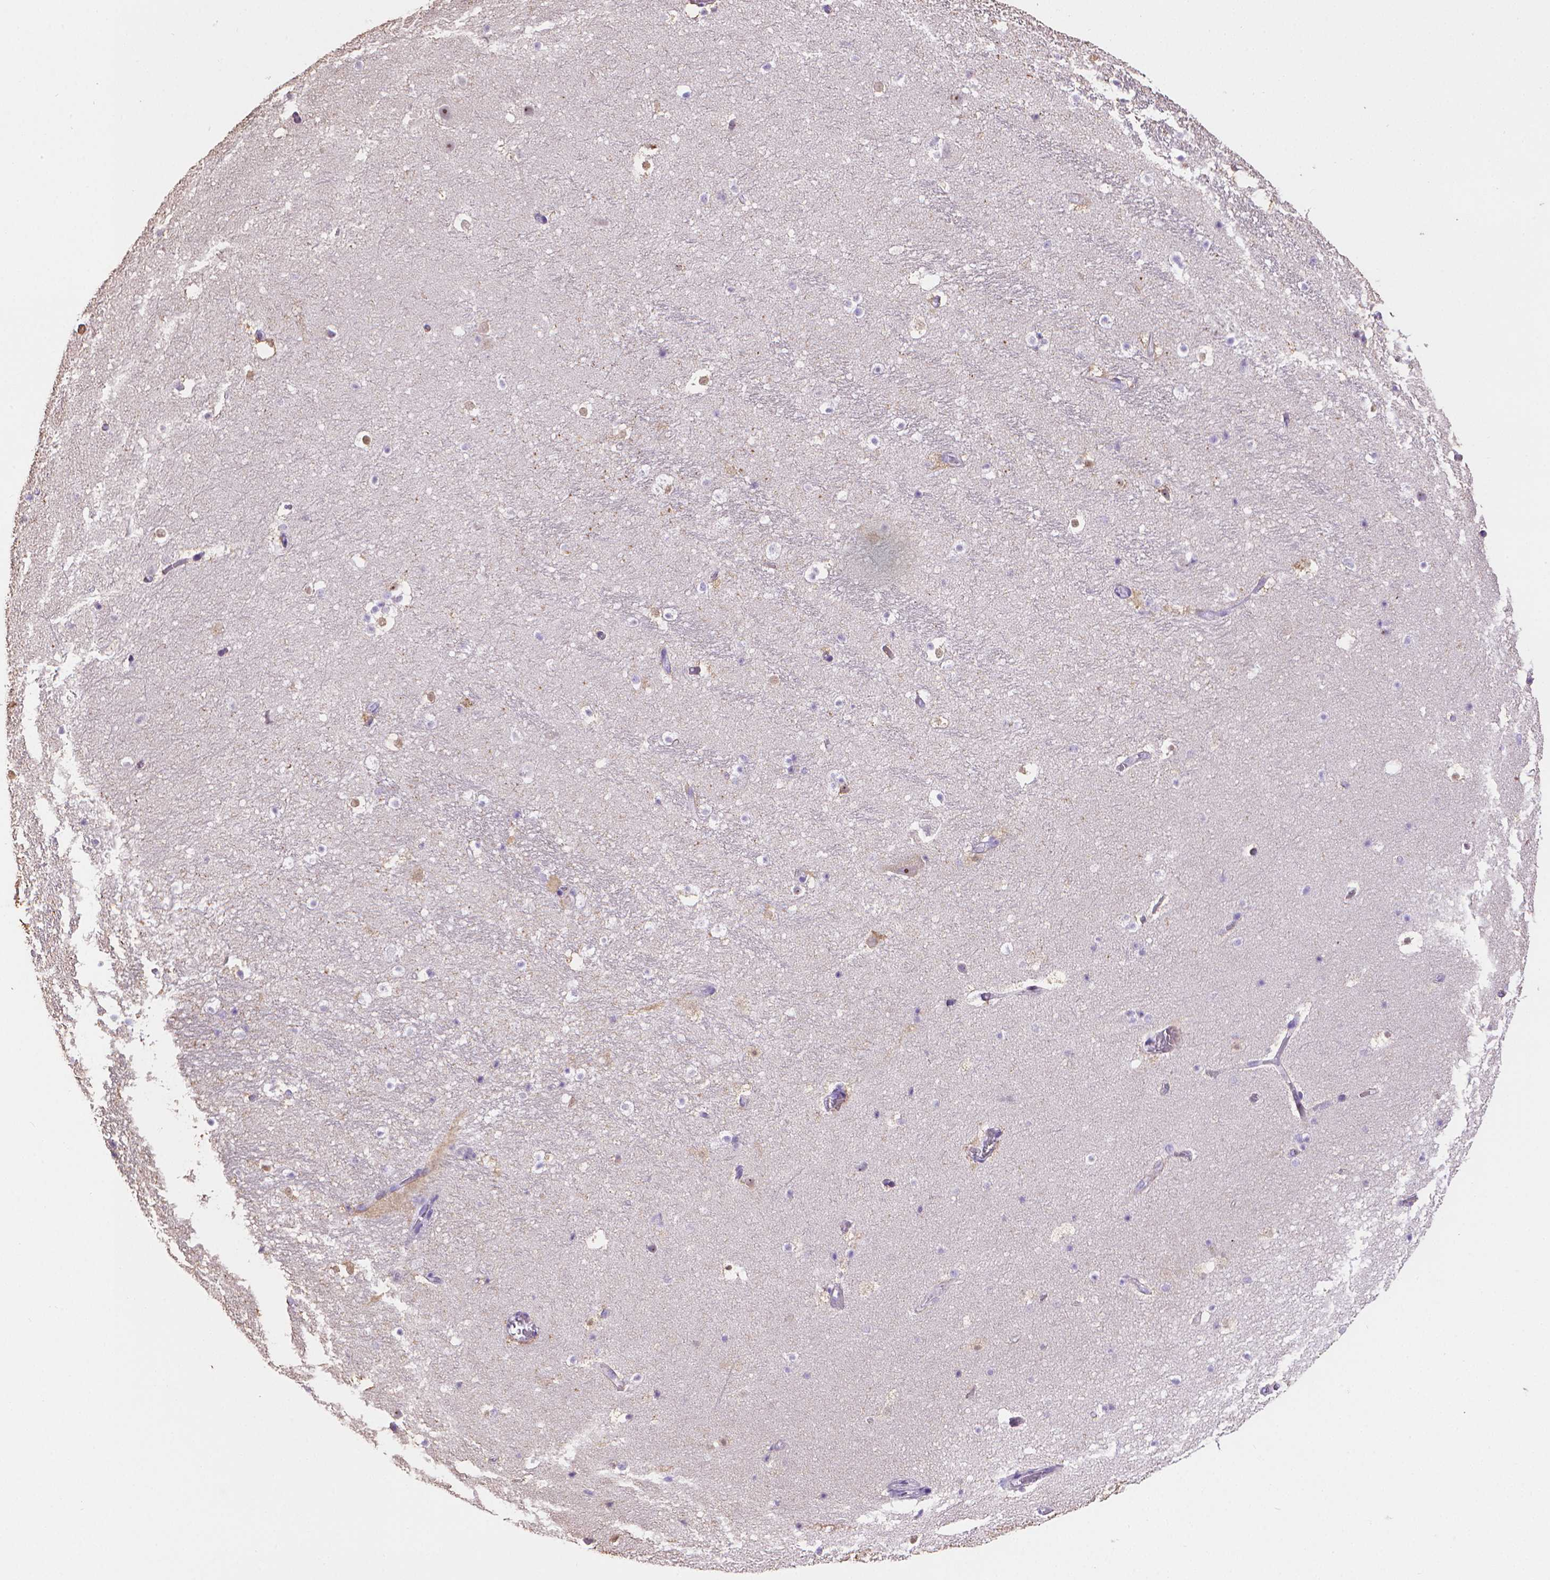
{"staining": {"intensity": "negative", "quantity": "none", "location": "none"}, "tissue": "hippocampus", "cell_type": "Glial cells", "image_type": "normal", "snomed": [{"axis": "morphology", "description": "Normal tissue, NOS"}, {"axis": "topography", "description": "Hippocampus"}], "caption": "Immunohistochemical staining of unremarkable hippocampus shows no significant expression in glial cells.", "gene": "PNMA2", "patient": {"sex": "male", "age": 26}}